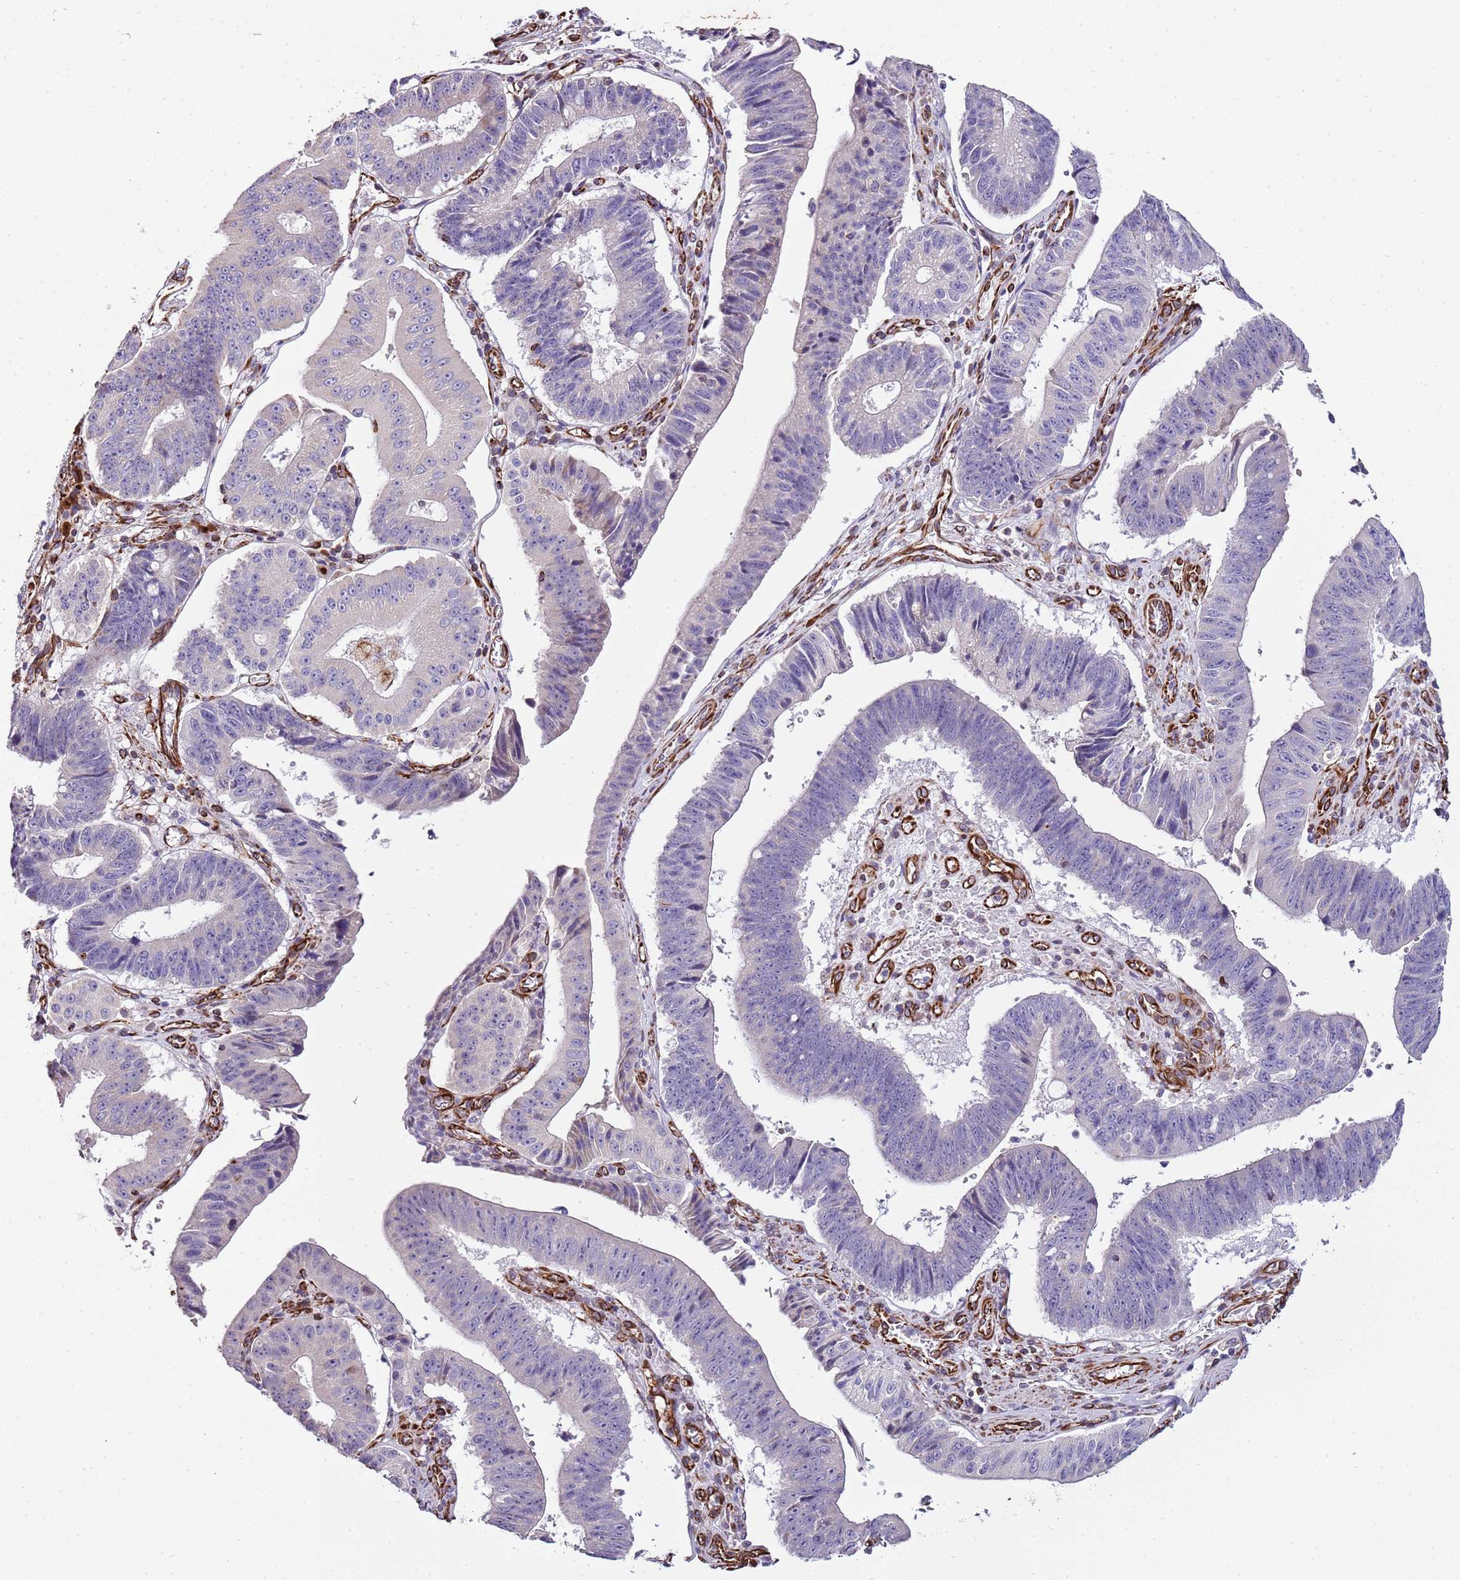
{"staining": {"intensity": "negative", "quantity": "none", "location": "none"}, "tissue": "stomach cancer", "cell_type": "Tumor cells", "image_type": "cancer", "snomed": [{"axis": "morphology", "description": "Adenocarcinoma, NOS"}, {"axis": "topography", "description": "Stomach"}], "caption": "Immunohistochemistry histopathology image of human stomach cancer stained for a protein (brown), which demonstrates no staining in tumor cells.", "gene": "ZNF786", "patient": {"sex": "male", "age": 59}}